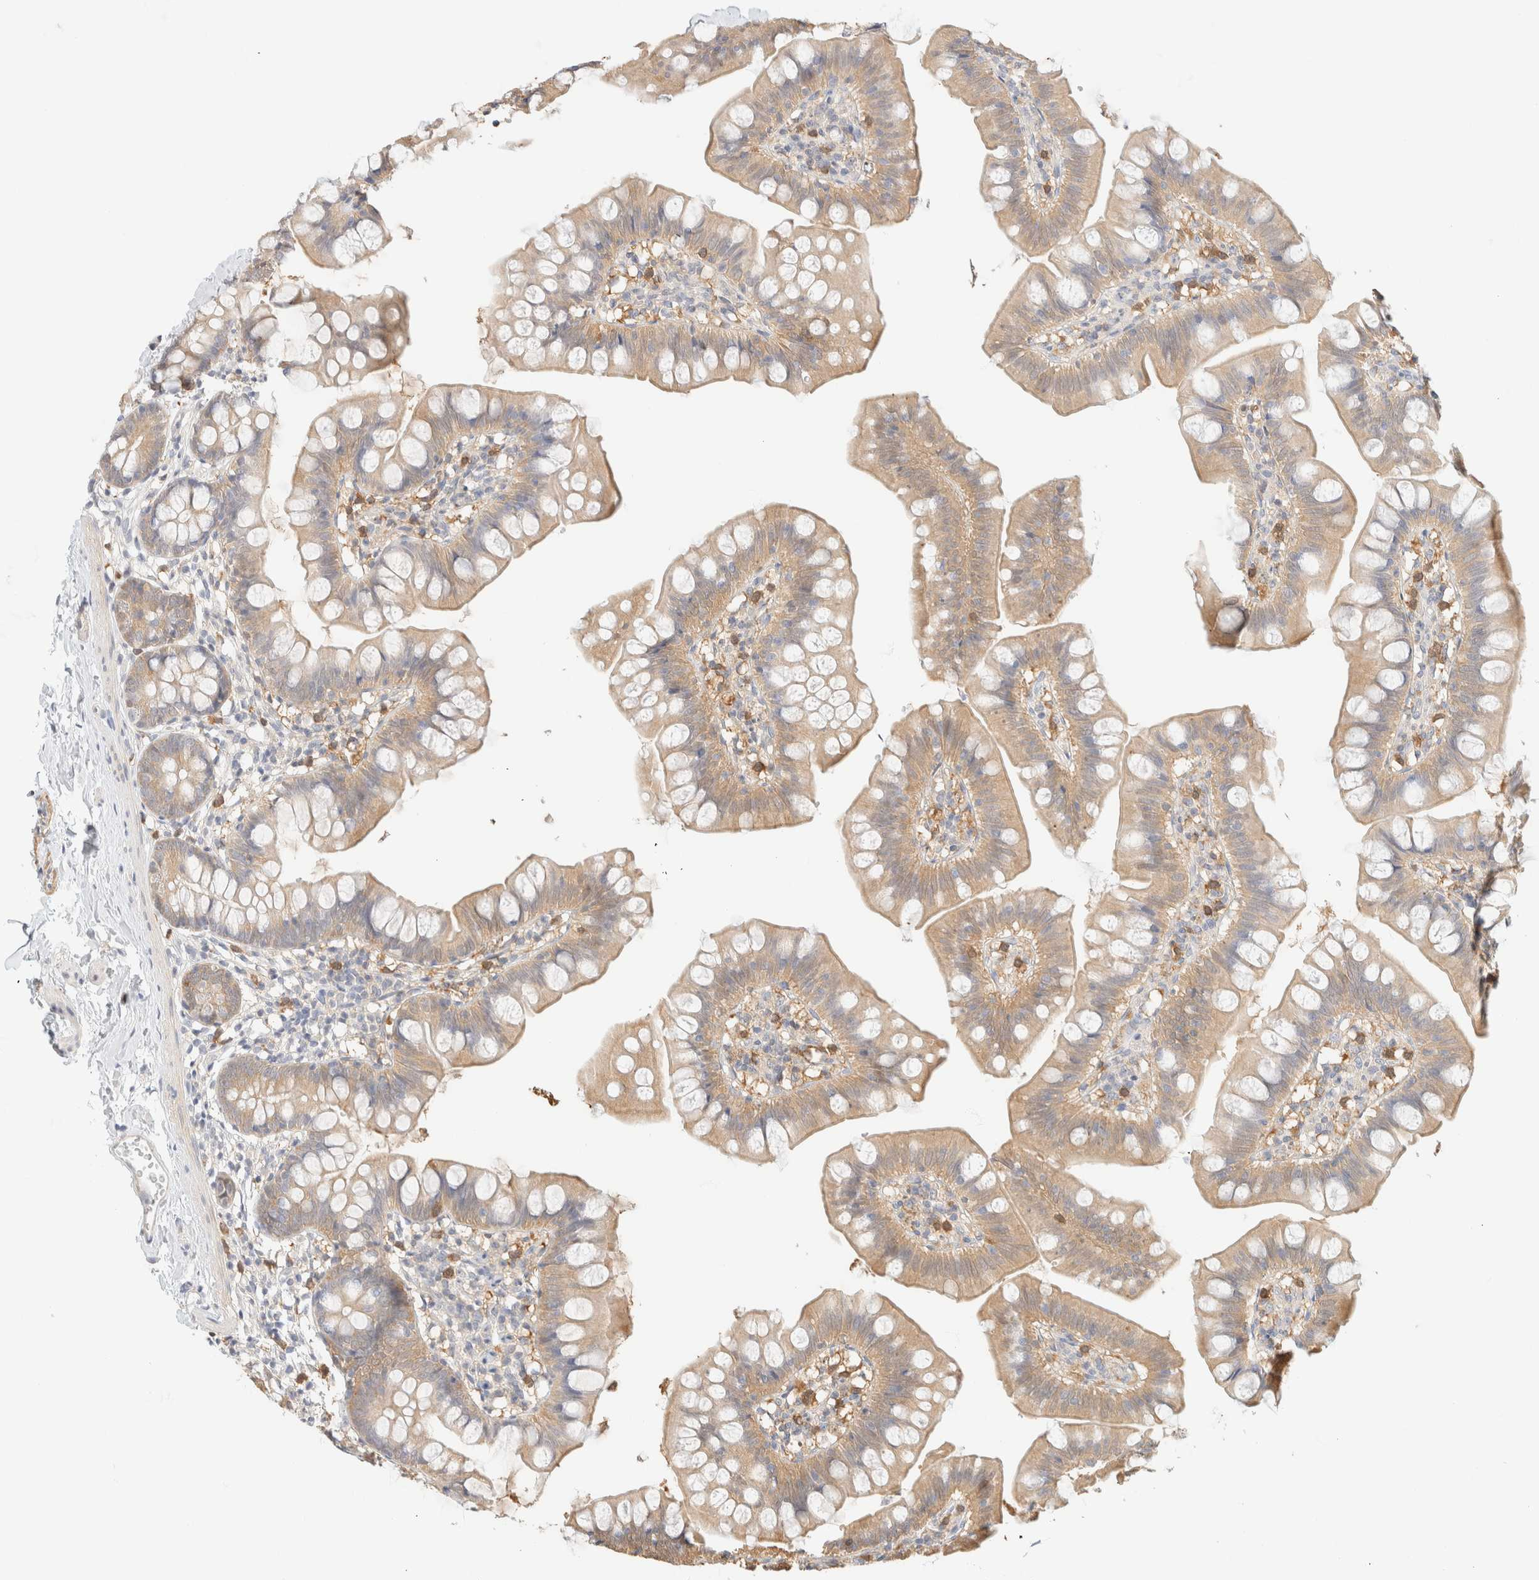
{"staining": {"intensity": "weak", "quantity": ">75%", "location": "cytoplasmic/membranous"}, "tissue": "small intestine", "cell_type": "Glandular cells", "image_type": "normal", "snomed": [{"axis": "morphology", "description": "Normal tissue, NOS"}, {"axis": "topography", "description": "Small intestine"}], "caption": "Small intestine stained for a protein shows weak cytoplasmic/membranous positivity in glandular cells.", "gene": "GPI", "patient": {"sex": "male", "age": 7}}